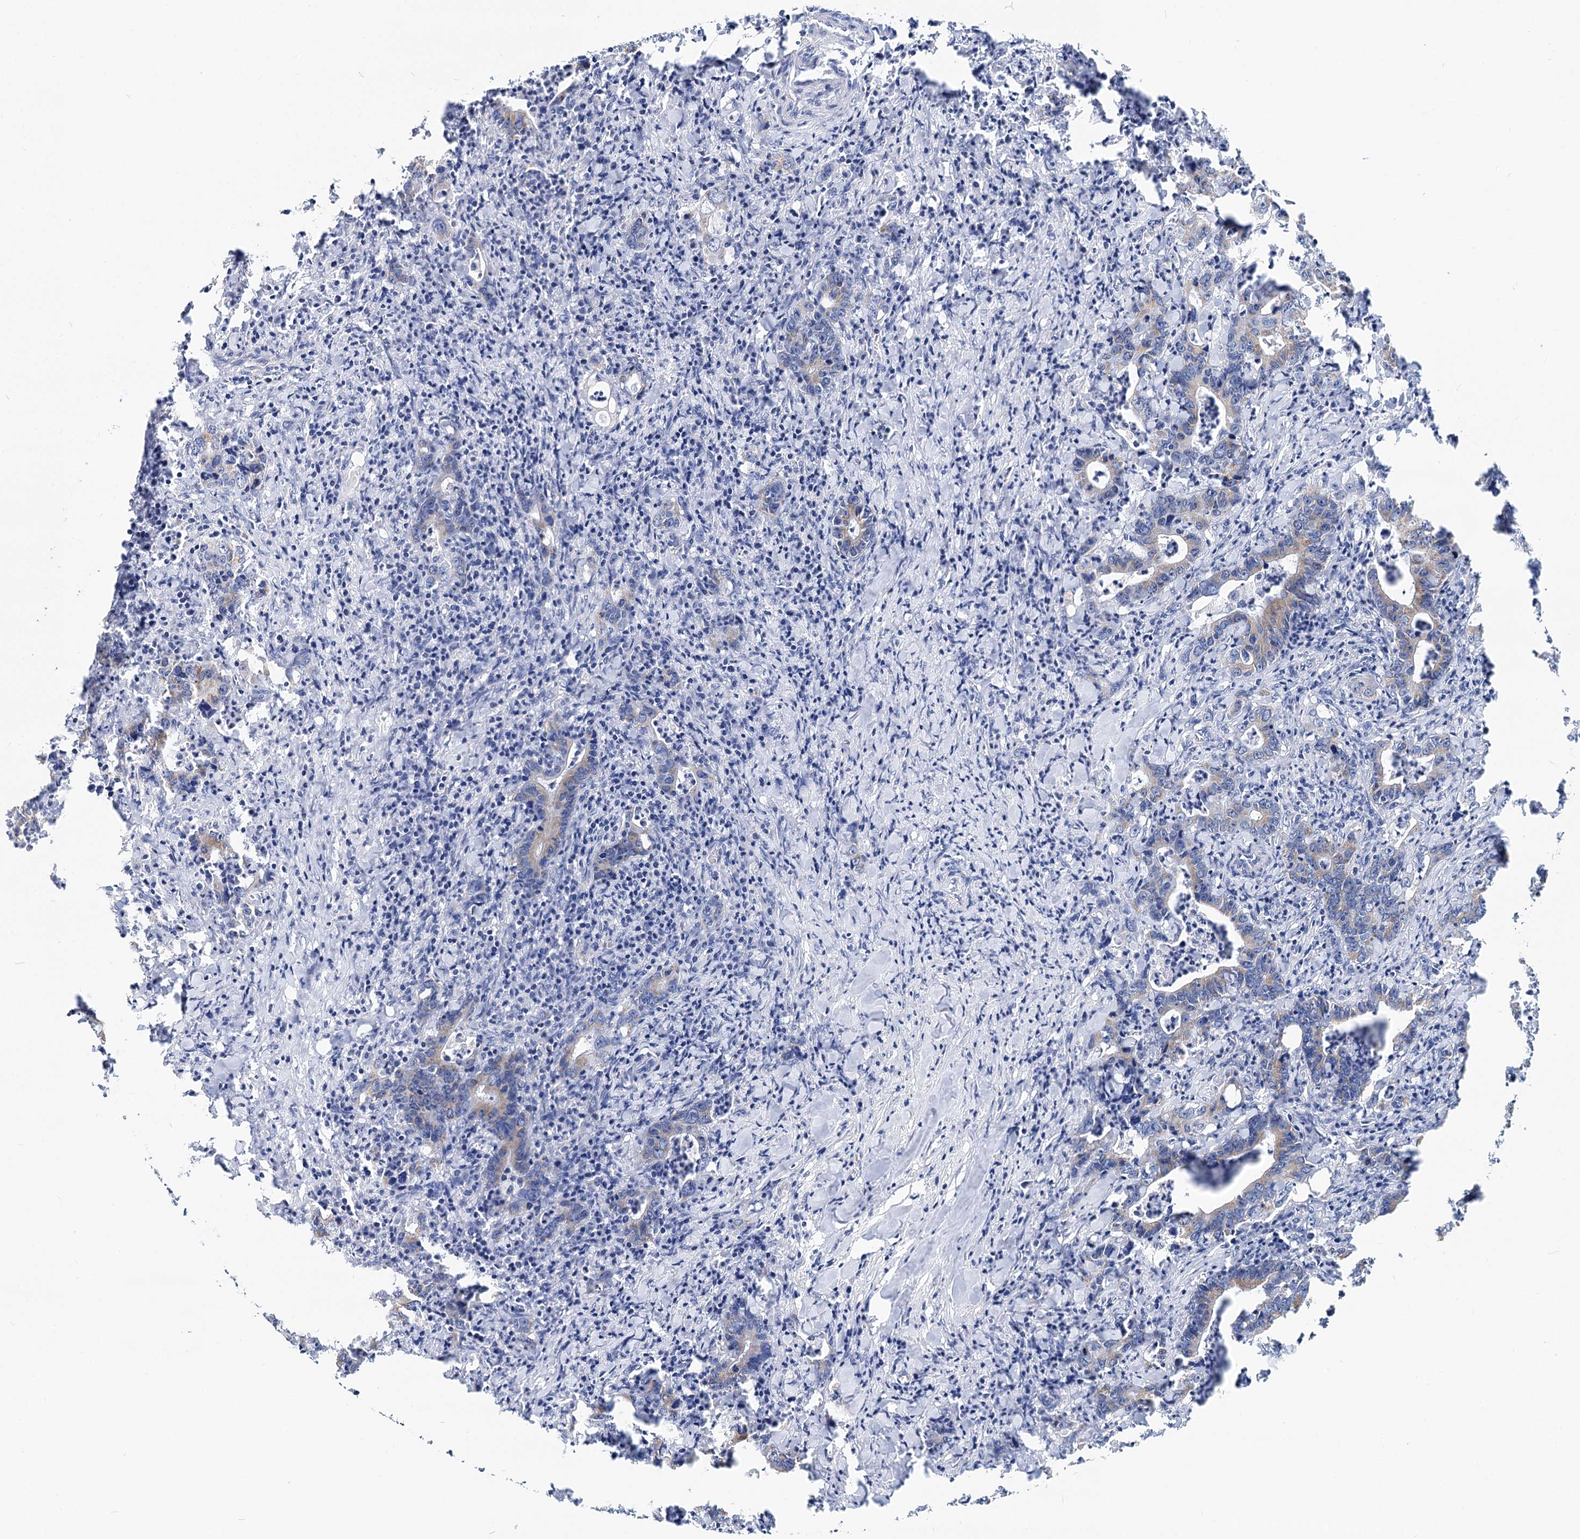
{"staining": {"intensity": "negative", "quantity": "none", "location": "none"}, "tissue": "colorectal cancer", "cell_type": "Tumor cells", "image_type": "cancer", "snomed": [{"axis": "morphology", "description": "Adenocarcinoma, NOS"}, {"axis": "topography", "description": "Colon"}], "caption": "IHC photomicrograph of neoplastic tissue: human colorectal cancer (adenocarcinoma) stained with DAB (3,3'-diaminobenzidine) demonstrates no significant protein positivity in tumor cells.", "gene": "MCCC2", "patient": {"sex": "female", "age": 75}}